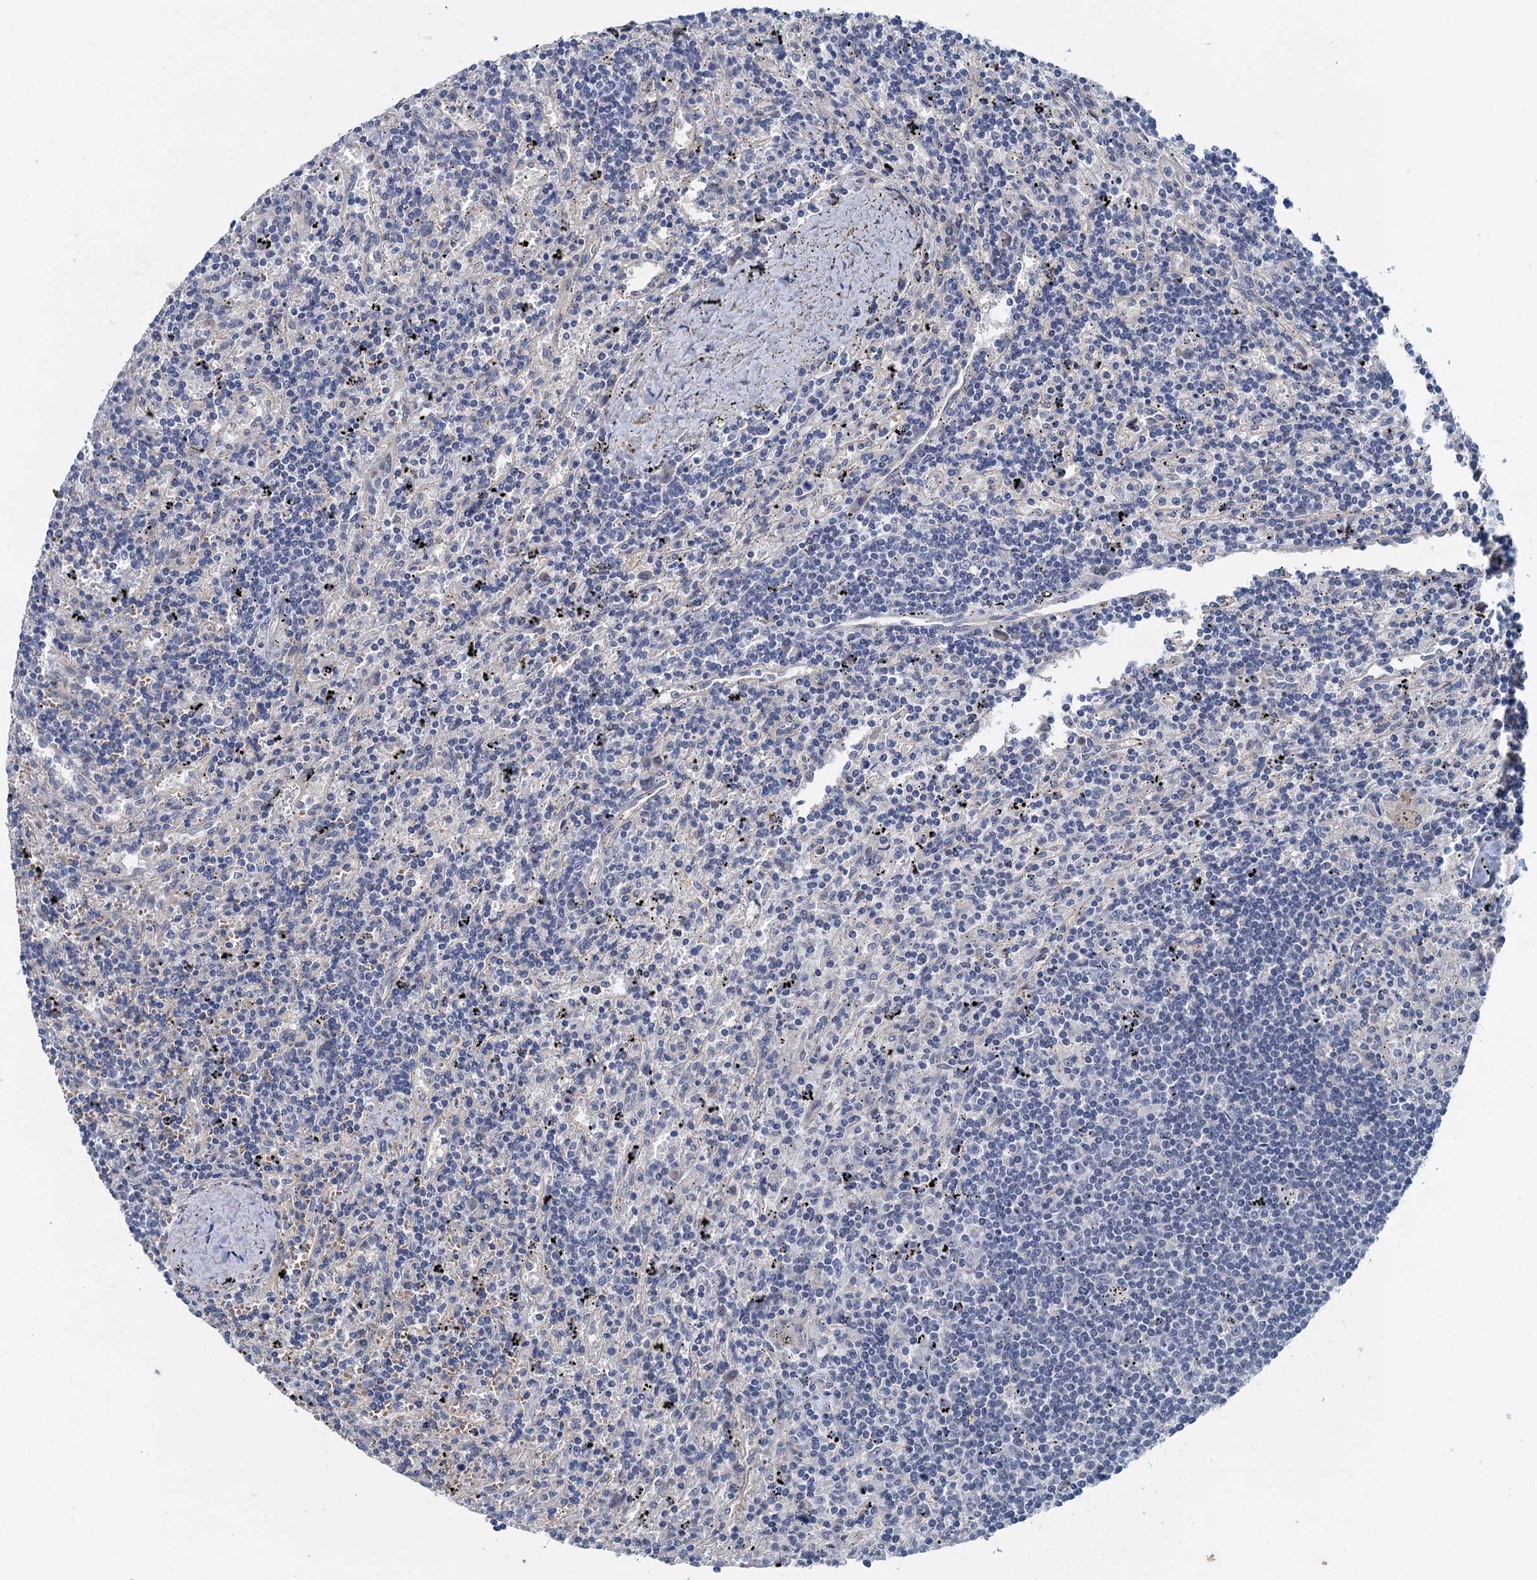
{"staining": {"intensity": "negative", "quantity": "none", "location": "none"}, "tissue": "lymphoma", "cell_type": "Tumor cells", "image_type": "cancer", "snomed": [{"axis": "morphology", "description": "Malignant lymphoma, non-Hodgkin's type, Low grade"}, {"axis": "topography", "description": "Spleen"}], "caption": "This is an immunohistochemistry (IHC) micrograph of low-grade malignant lymphoma, non-Hodgkin's type. There is no expression in tumor cells.", "gene": "MYO16", "patient": {"sex": "male", "age": 76}}